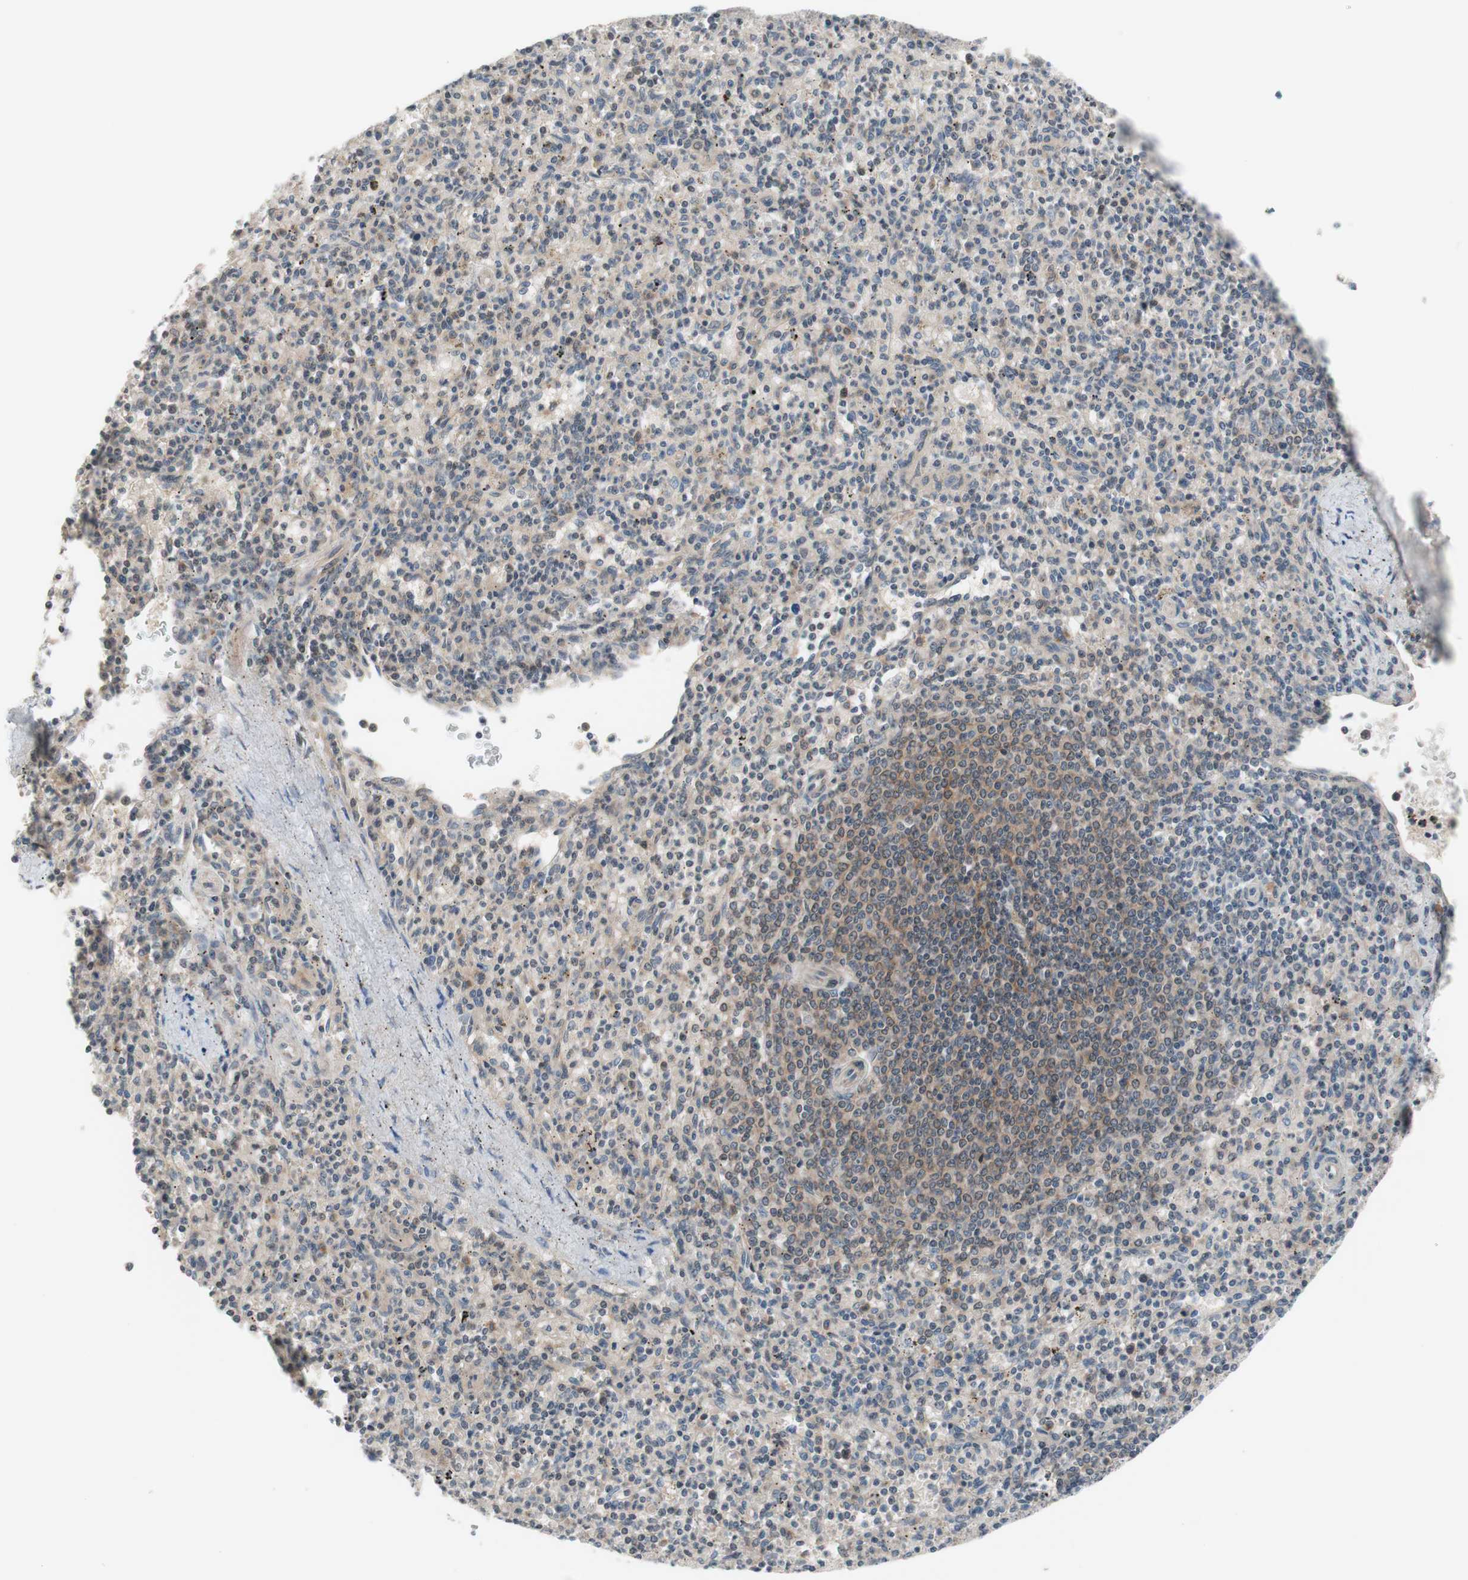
{"staining": {"intensity": "weak", "quantity": "<25%", "location": "cytoplasmic/membranous"}, "tissue": "spleen", "cell_type": "Cells in red pulp", "image_type": "normal", "snomed": [{"axis": "morphology", "description": "Normal tissue, NOS"}, {"axis": "topography", "description": "Spleen"}], "caption": "DAB (3,3'-diaminobenzidine) immunohistochemical staining of normal spleen displays no significant positivity in cells in red pulp. (DAB immunohistochemistry (IHC) with hematoxylin counter stain).", "gene": "CD55", "patient": {"sex": "male", "age": 72}}